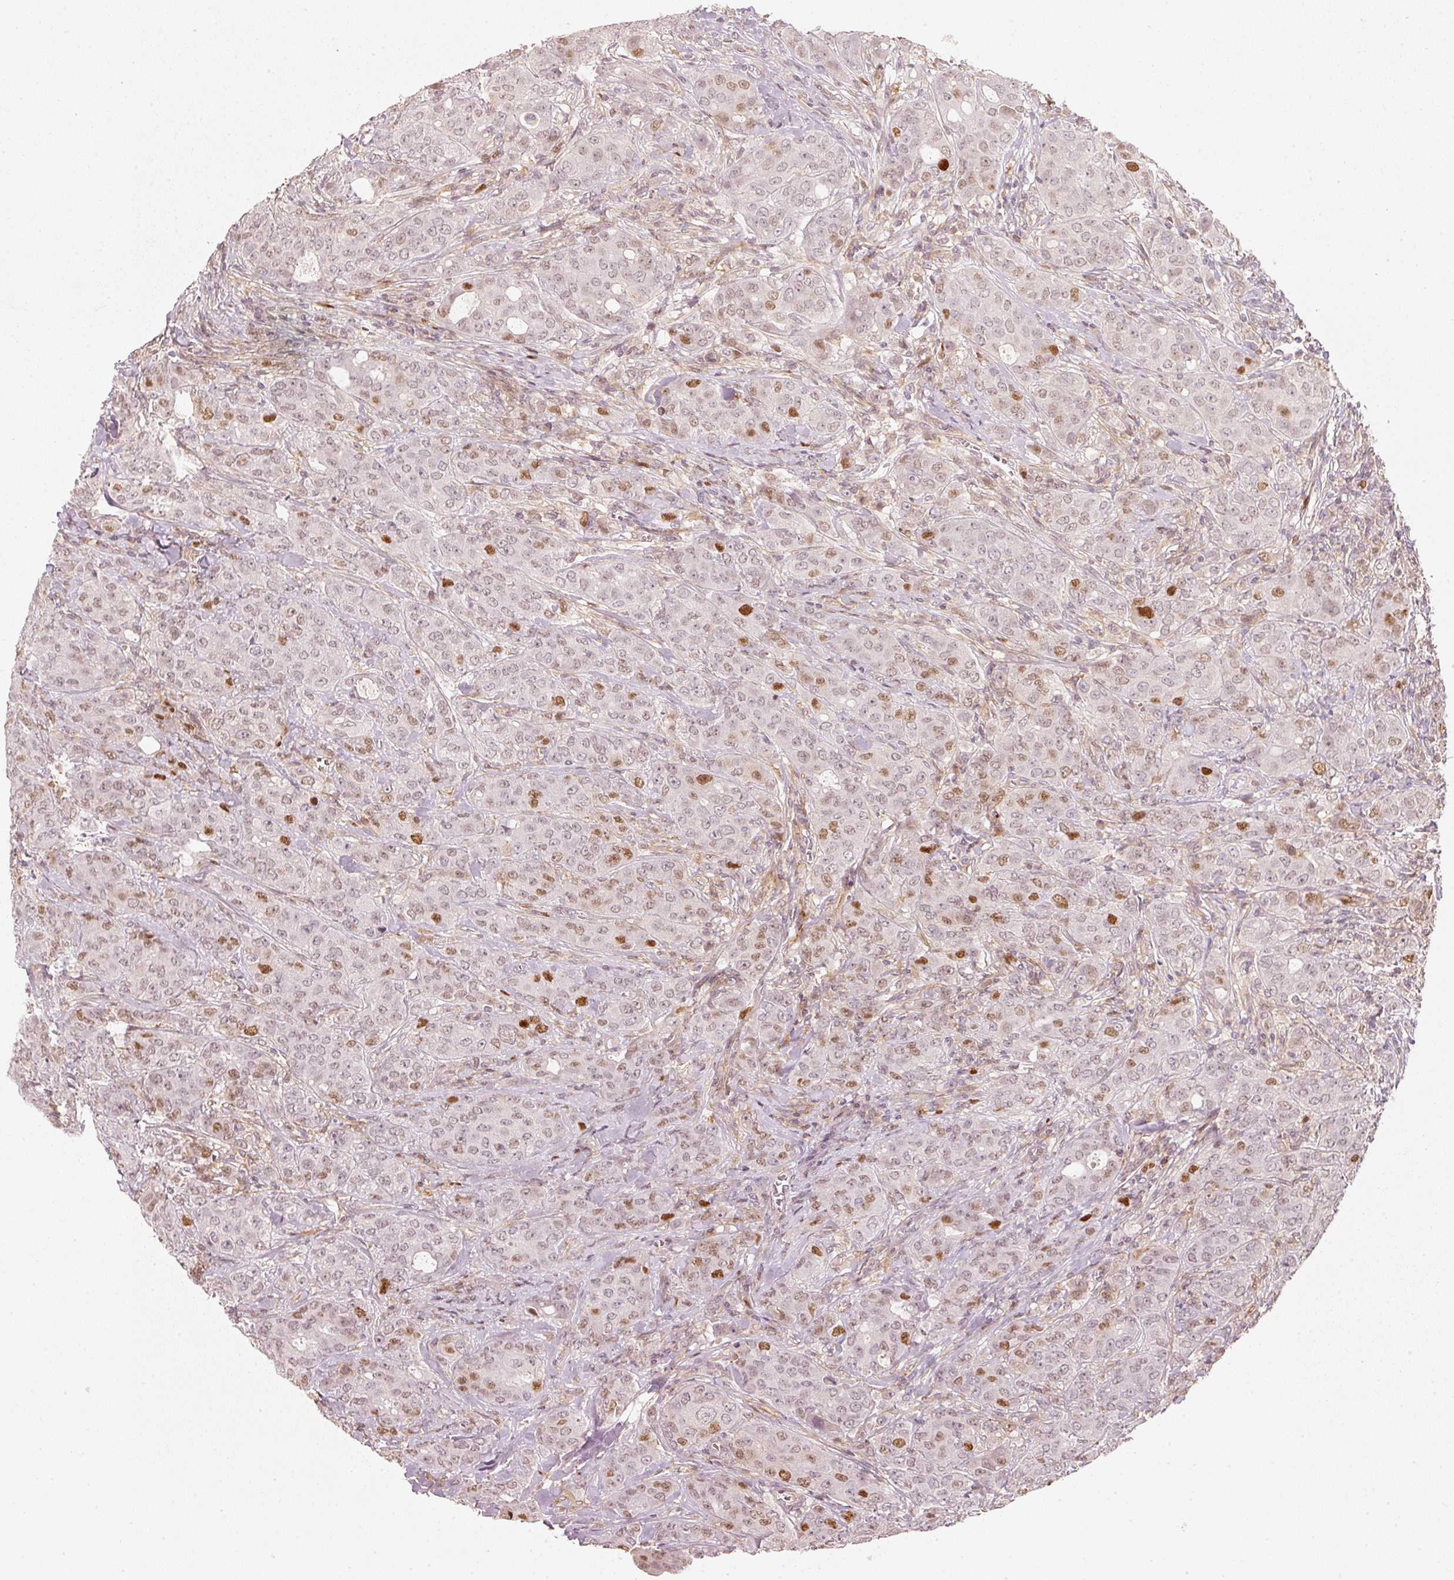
{"staining": {"intensity": "moderate", "quantity": "<25%", "location": "nuclear"}, "tissue": "breast cancer", "cell_type": "Tumor cells", "image_type": "cancer", "snomed": [{"axis": "morphology", "description": "Duct carcinoma"}, {"axis": "topography", "description": "Breast"}], "caption": "Tumor cells reveal low levels of moderate nuclear expression in approximately <25% of cells in breast infiltrating ductal carcinoma.", "gene": "TREX2", "patient": {"sex": "female", "age": 43}}